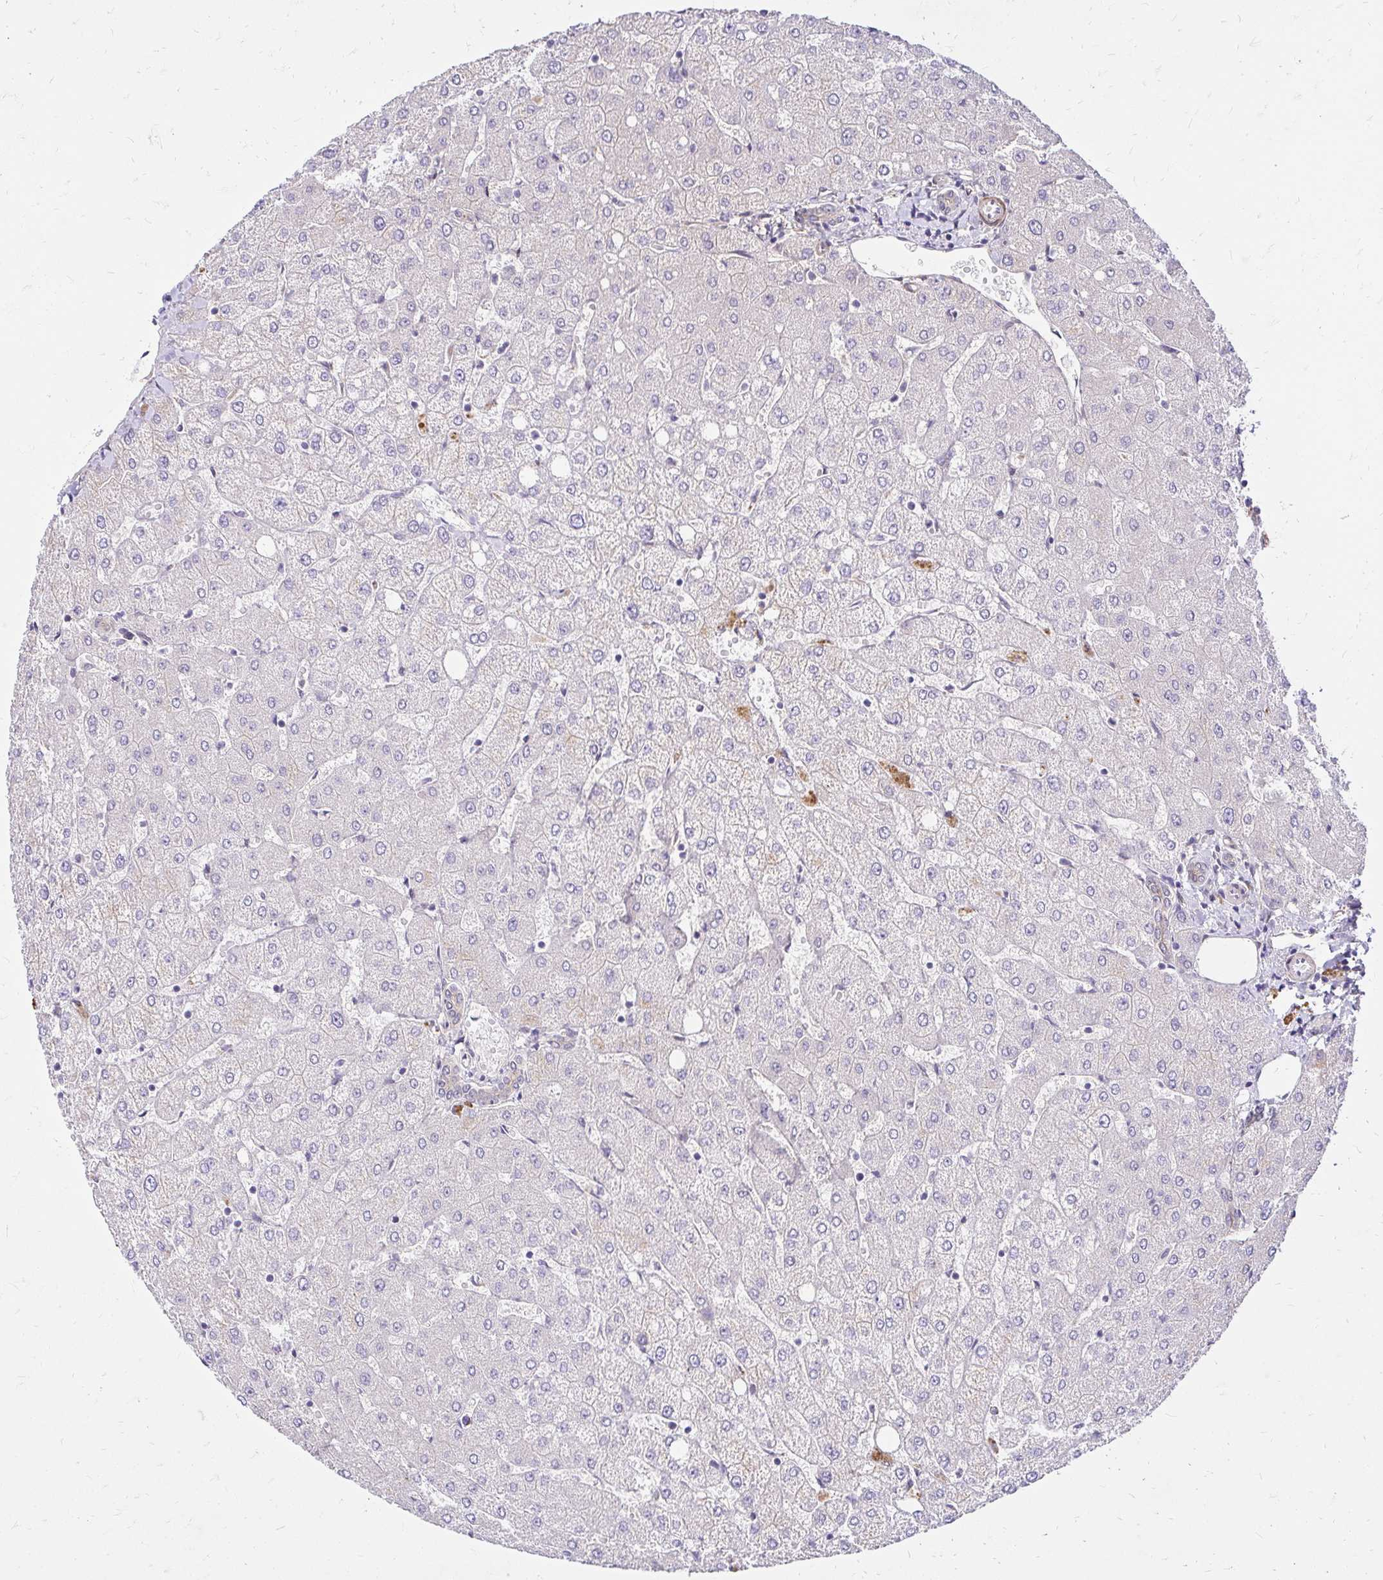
{"staining": {"intensity": "negative", "quantity": "none", "location": "none"}, "tissue": "liver", "cell_type": "Cholangiocytes", "image_type": "normal", "snomed": [{"axis": "morphology", "description": "Normal tissue, NOS"}, {"axis": "topography", "description": "Liver"}], "caption": "A histopathology image of liver stained for a protein exhibits no brown staining in cholangiocytes.", "gene": "YAP1", "patient": {"sex": "female", "age": 54}}